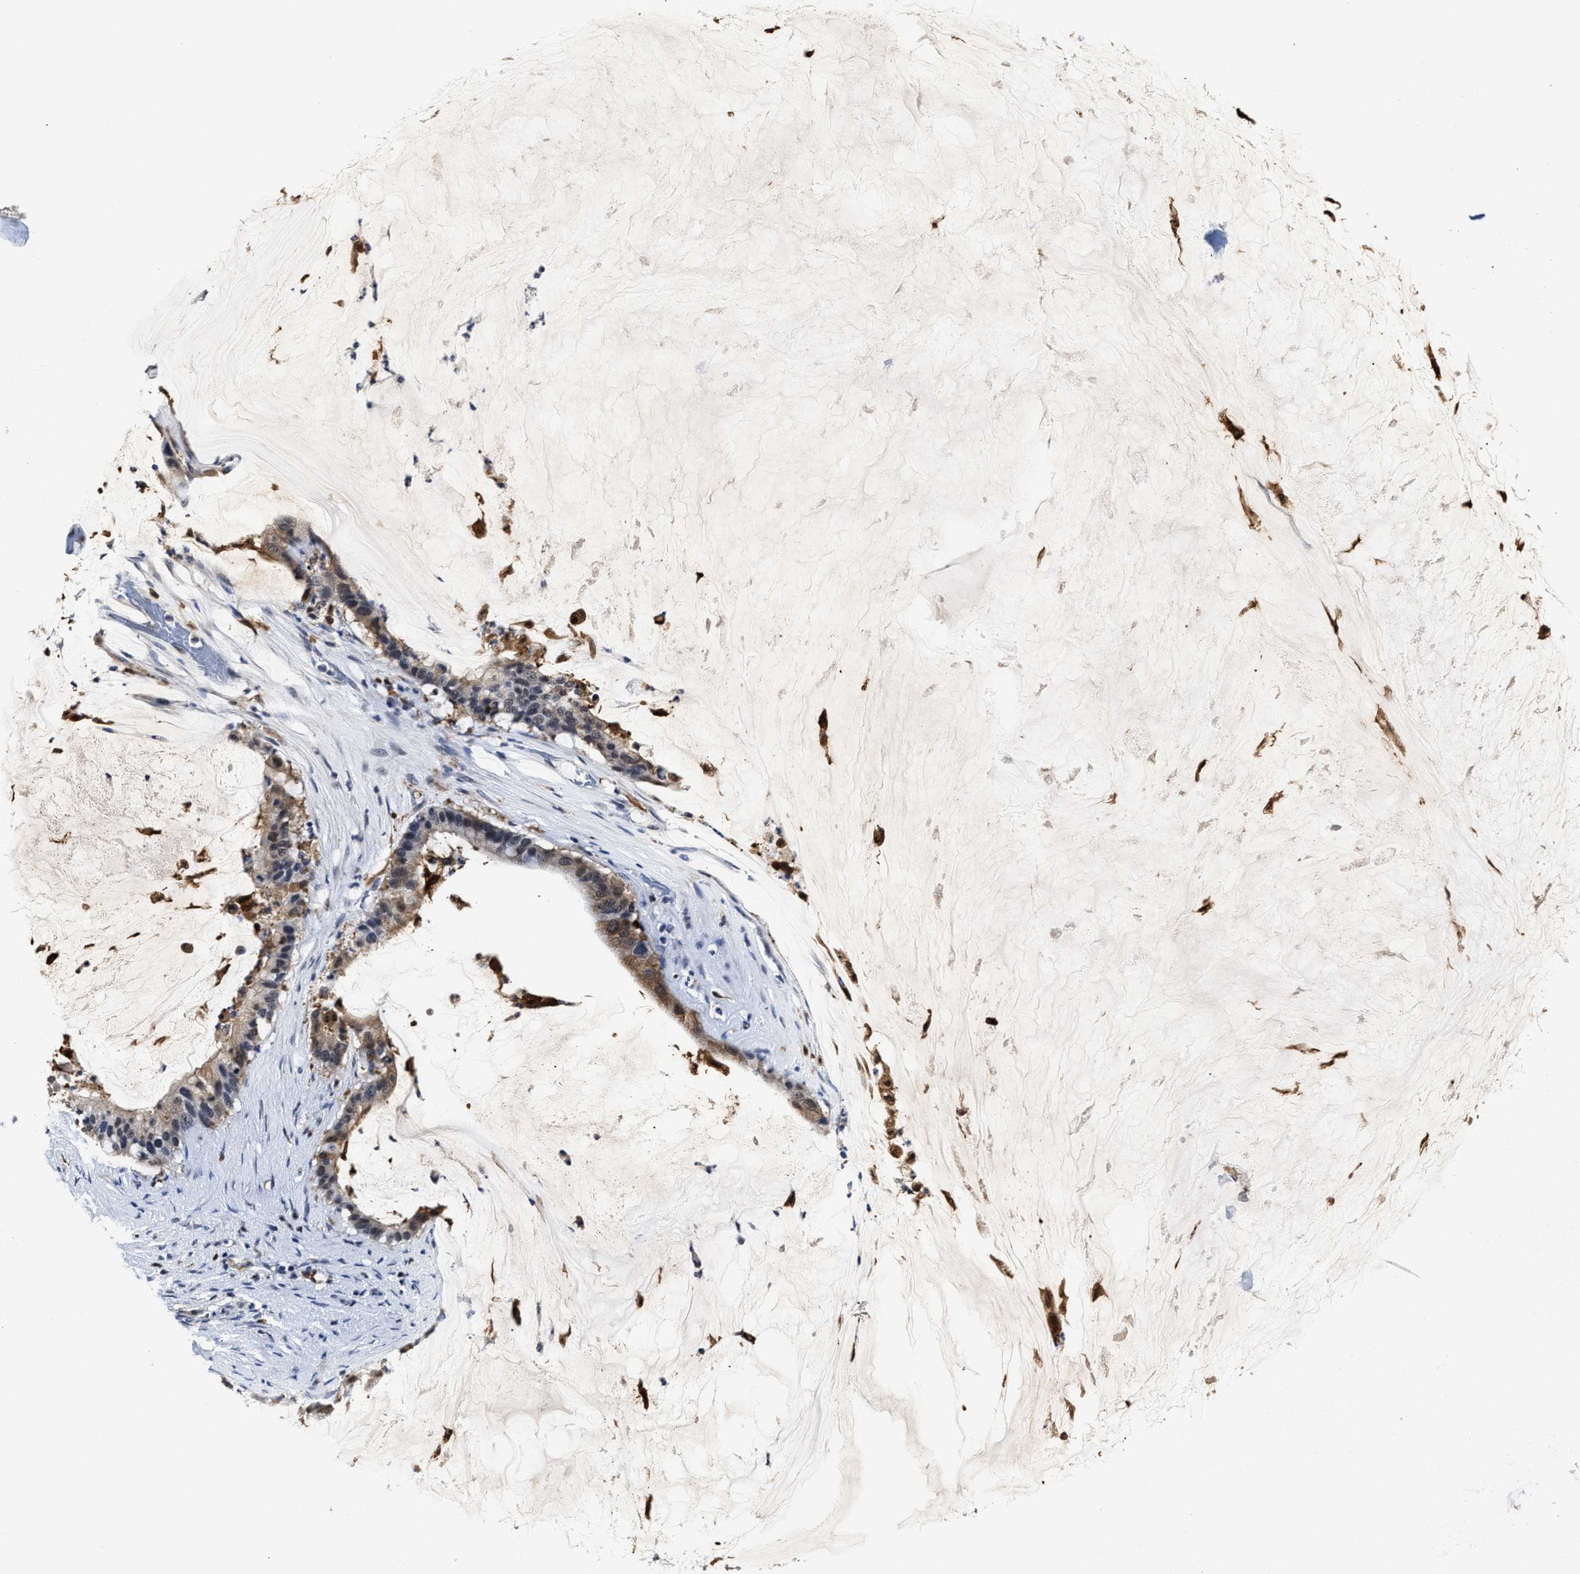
{"staining": {"intensity": "moderate", "quantity": "<25%", "location": "cytoplasmic/membranous"}, "tissue": "pancreatic cancer", "cell_type": "Tumor cells", "image_type": "cancer", "snomed": [{"axis": "morphology", "description": "Adenocarcinoma, NOS"}, {"axis": "topography", "description": "Pancreas"}], "caption": "Immunohistochemical staining of human pancreatic cancer exhibits low levels of moderate cytoplasmic/membranous staining in approximately <25% of tumor cells. (brown staining indicates protein expression, while blue staining denotes nuclei).", "gene": "PRPF4B", "patient": {"sex": "male", "age": 41}}